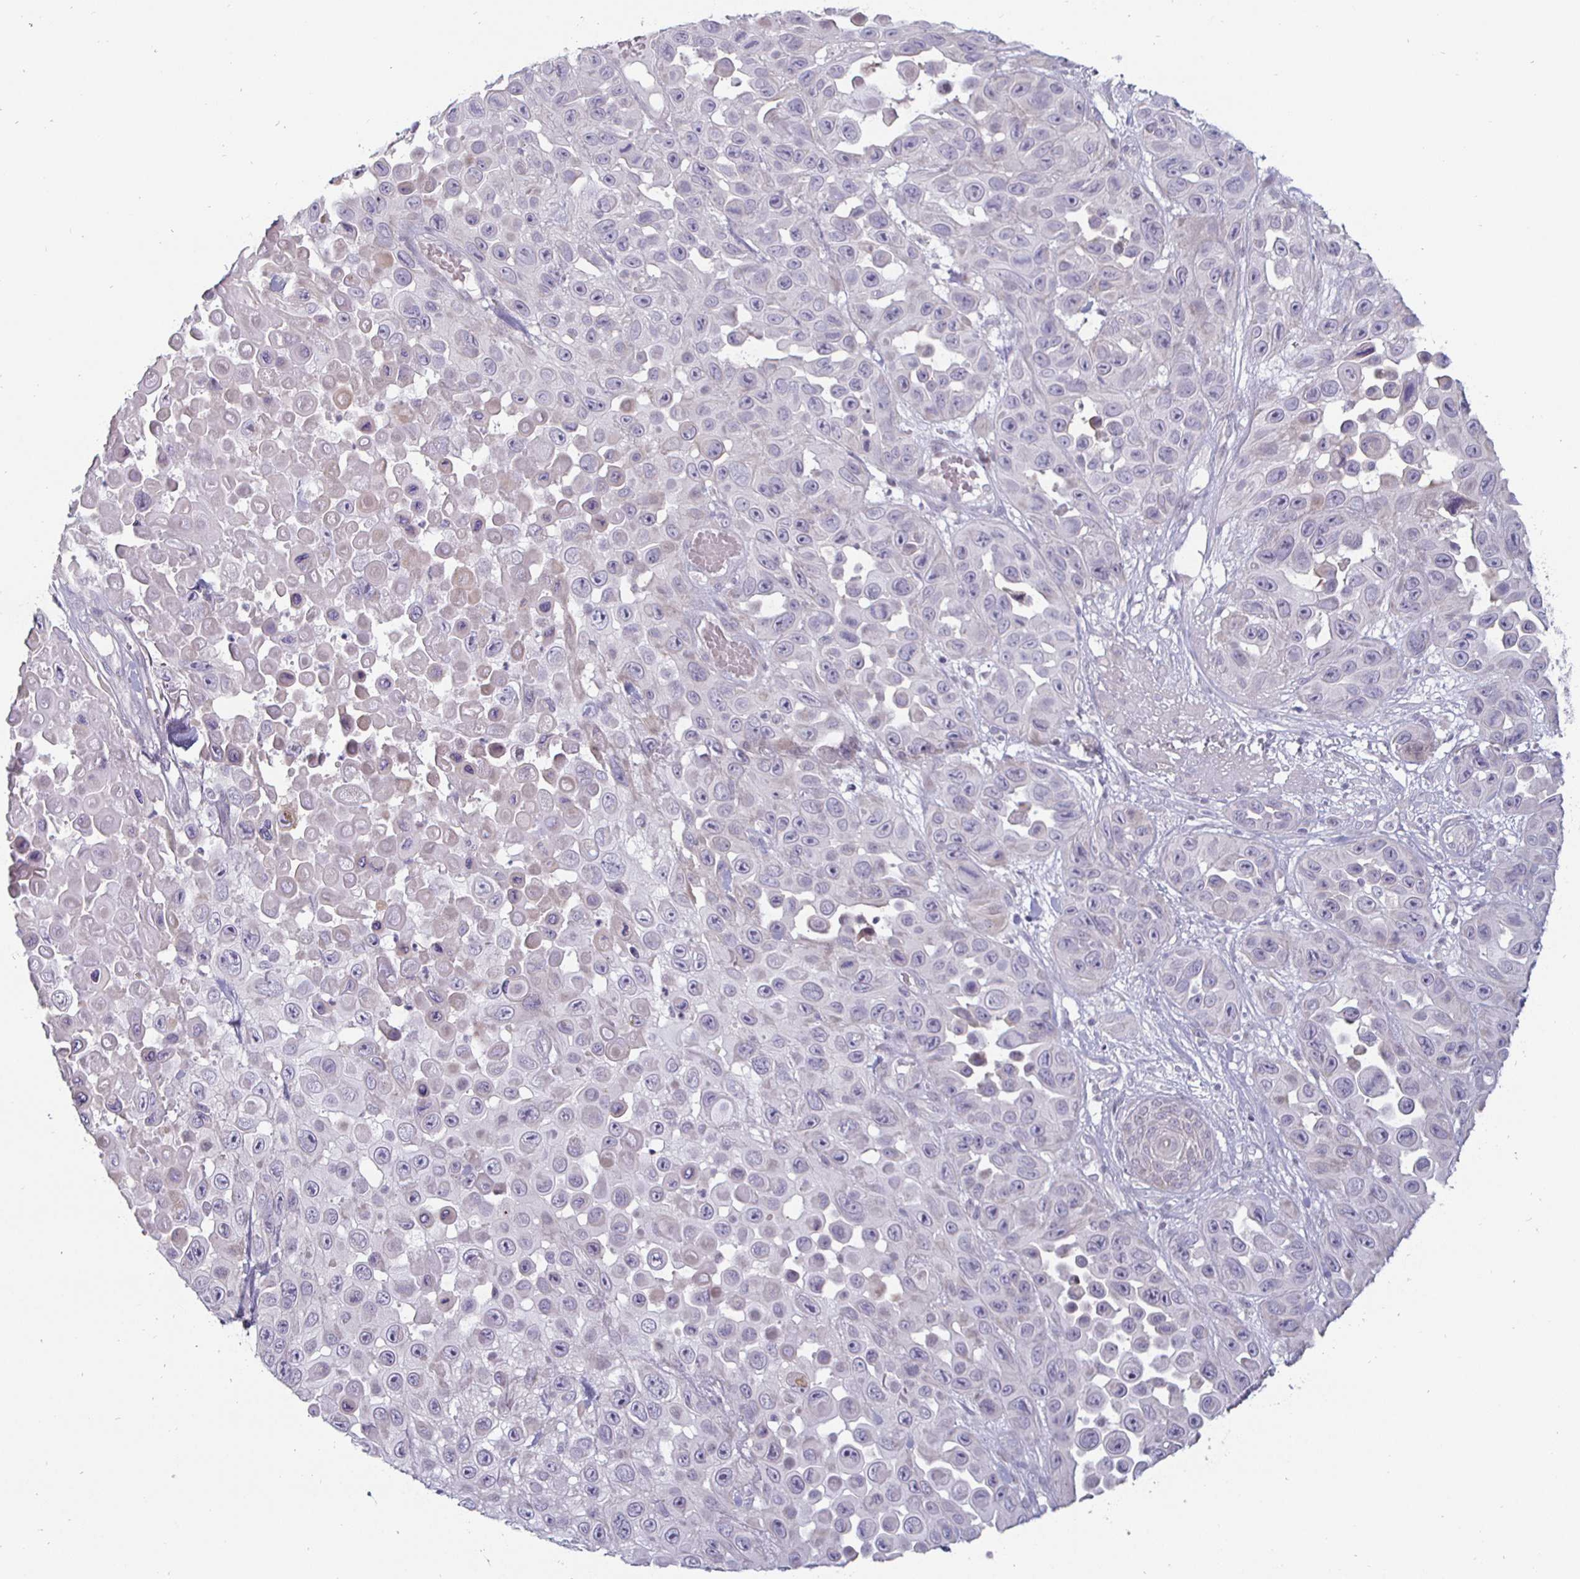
{"staining": {"intensity": "negative", "quantity": "none", "location": "none"}, "tissue": "skin cancer", "cell_type": "Tumor cells", "image_type": "cancer", "snomed": [{"axis": "morphology", "description": "Squamous cell carcinoma, NOS"}, {"axis": "topography", "description": "Skin"}], "caption": "Immunohistochemistry of human skin cancer reveals no staining in tumor cells.", "gene": "DMRTB1", "patient": {"sex": "male", "age": 81}}